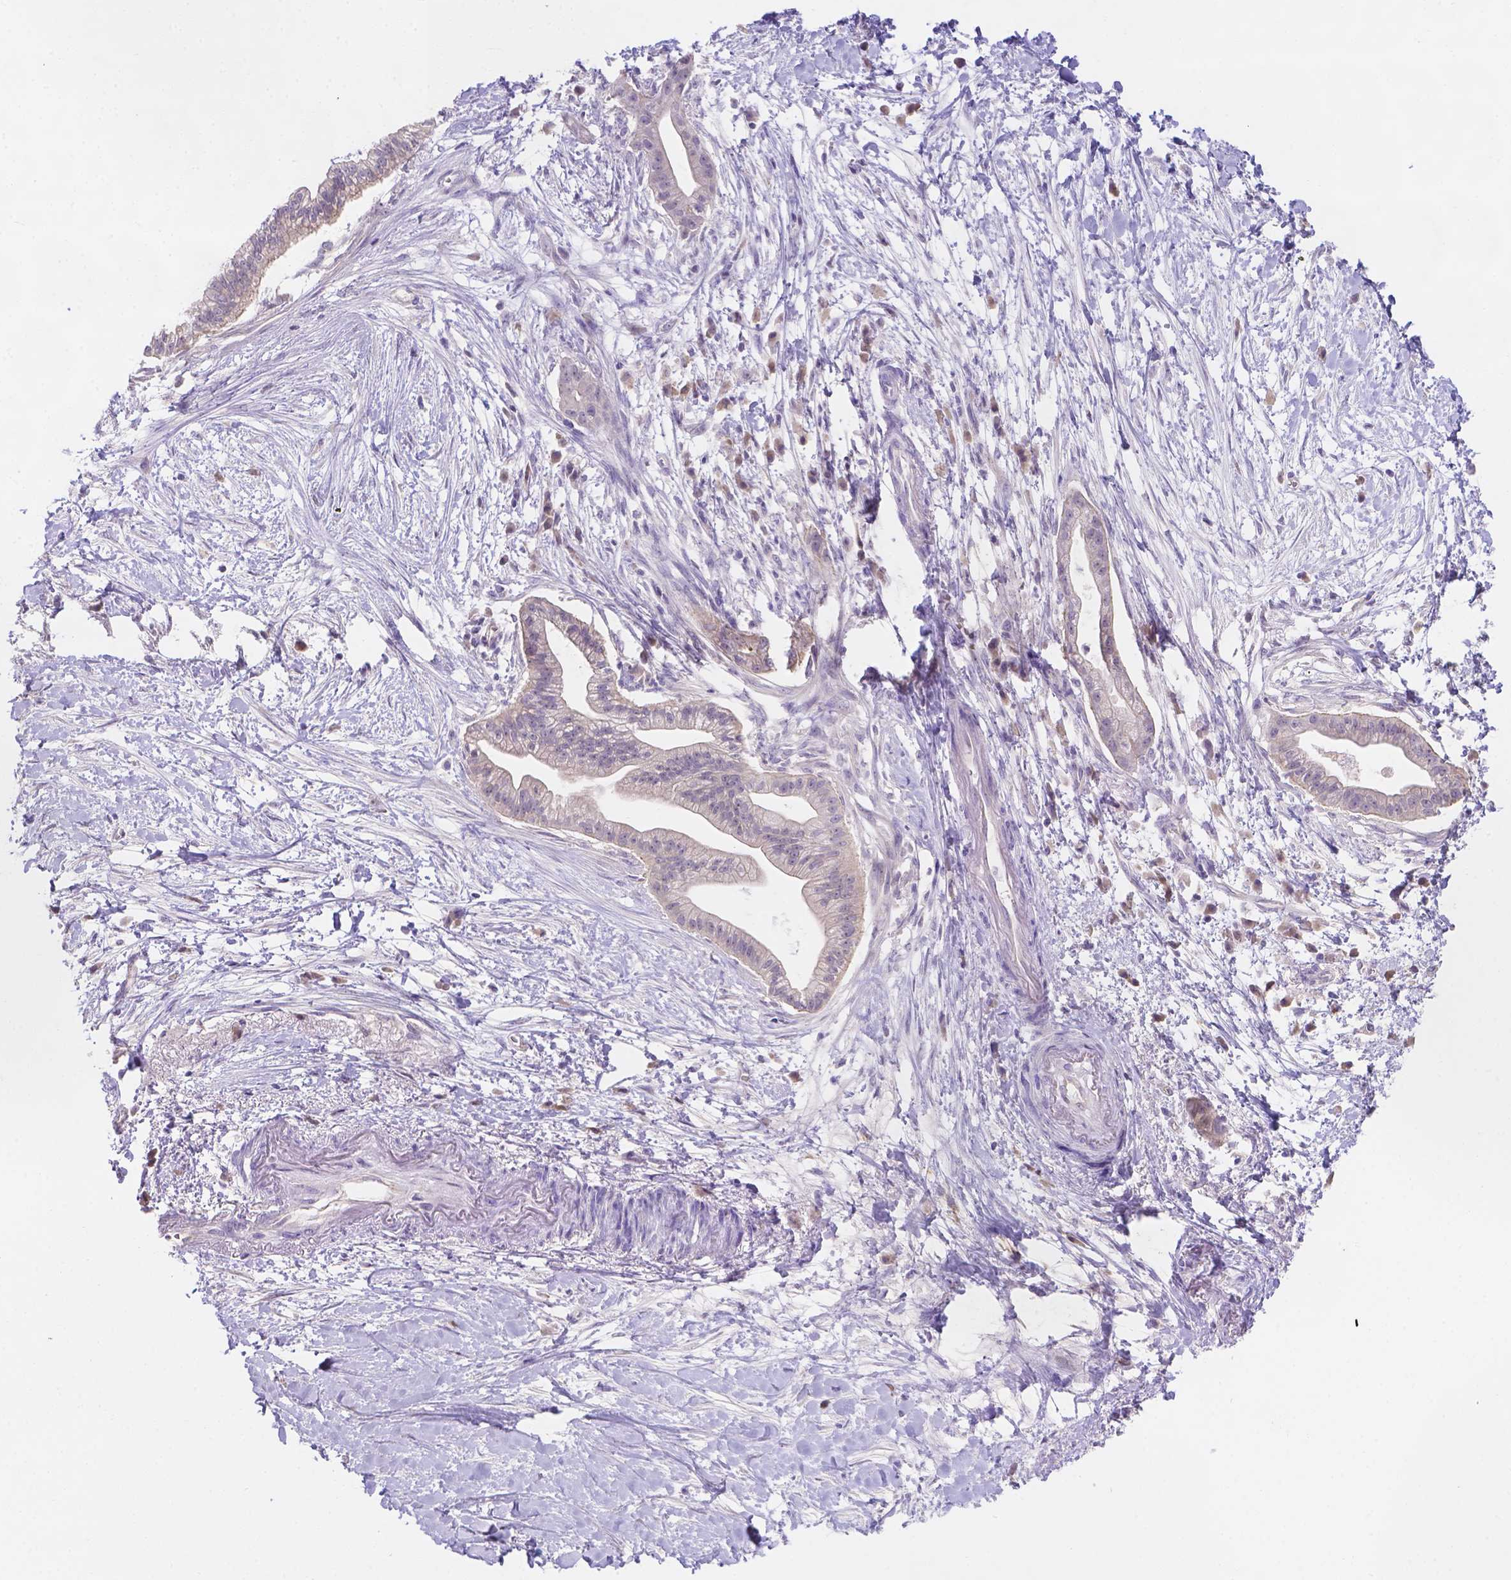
{"staining": {"intensity": "weak", "quantity": "<25%", "location": "cytoplasmic/membranous"}, "tissue": "pancreatic cancer", "cell_type": "Tumor cells", "image_type": "cancer", "snomed": [{"axis": "morphology", "description": "Normal tissue, NOS"}, {"axis": "morphology", "description": "Adenocarcinoma, NOS"}, {"axis": "topography", "description": "Lymph node"}, {"axis": "topography", "description": "Pancreas"}], "caption": "A high-resolution histopathology image shows immunohistochemistry (IHC) staining of pancreatic cancer, which exhibits no significant staining in tumor cells.", "gene": "CD96", "patient": {"sex": "female", "age": 58}}